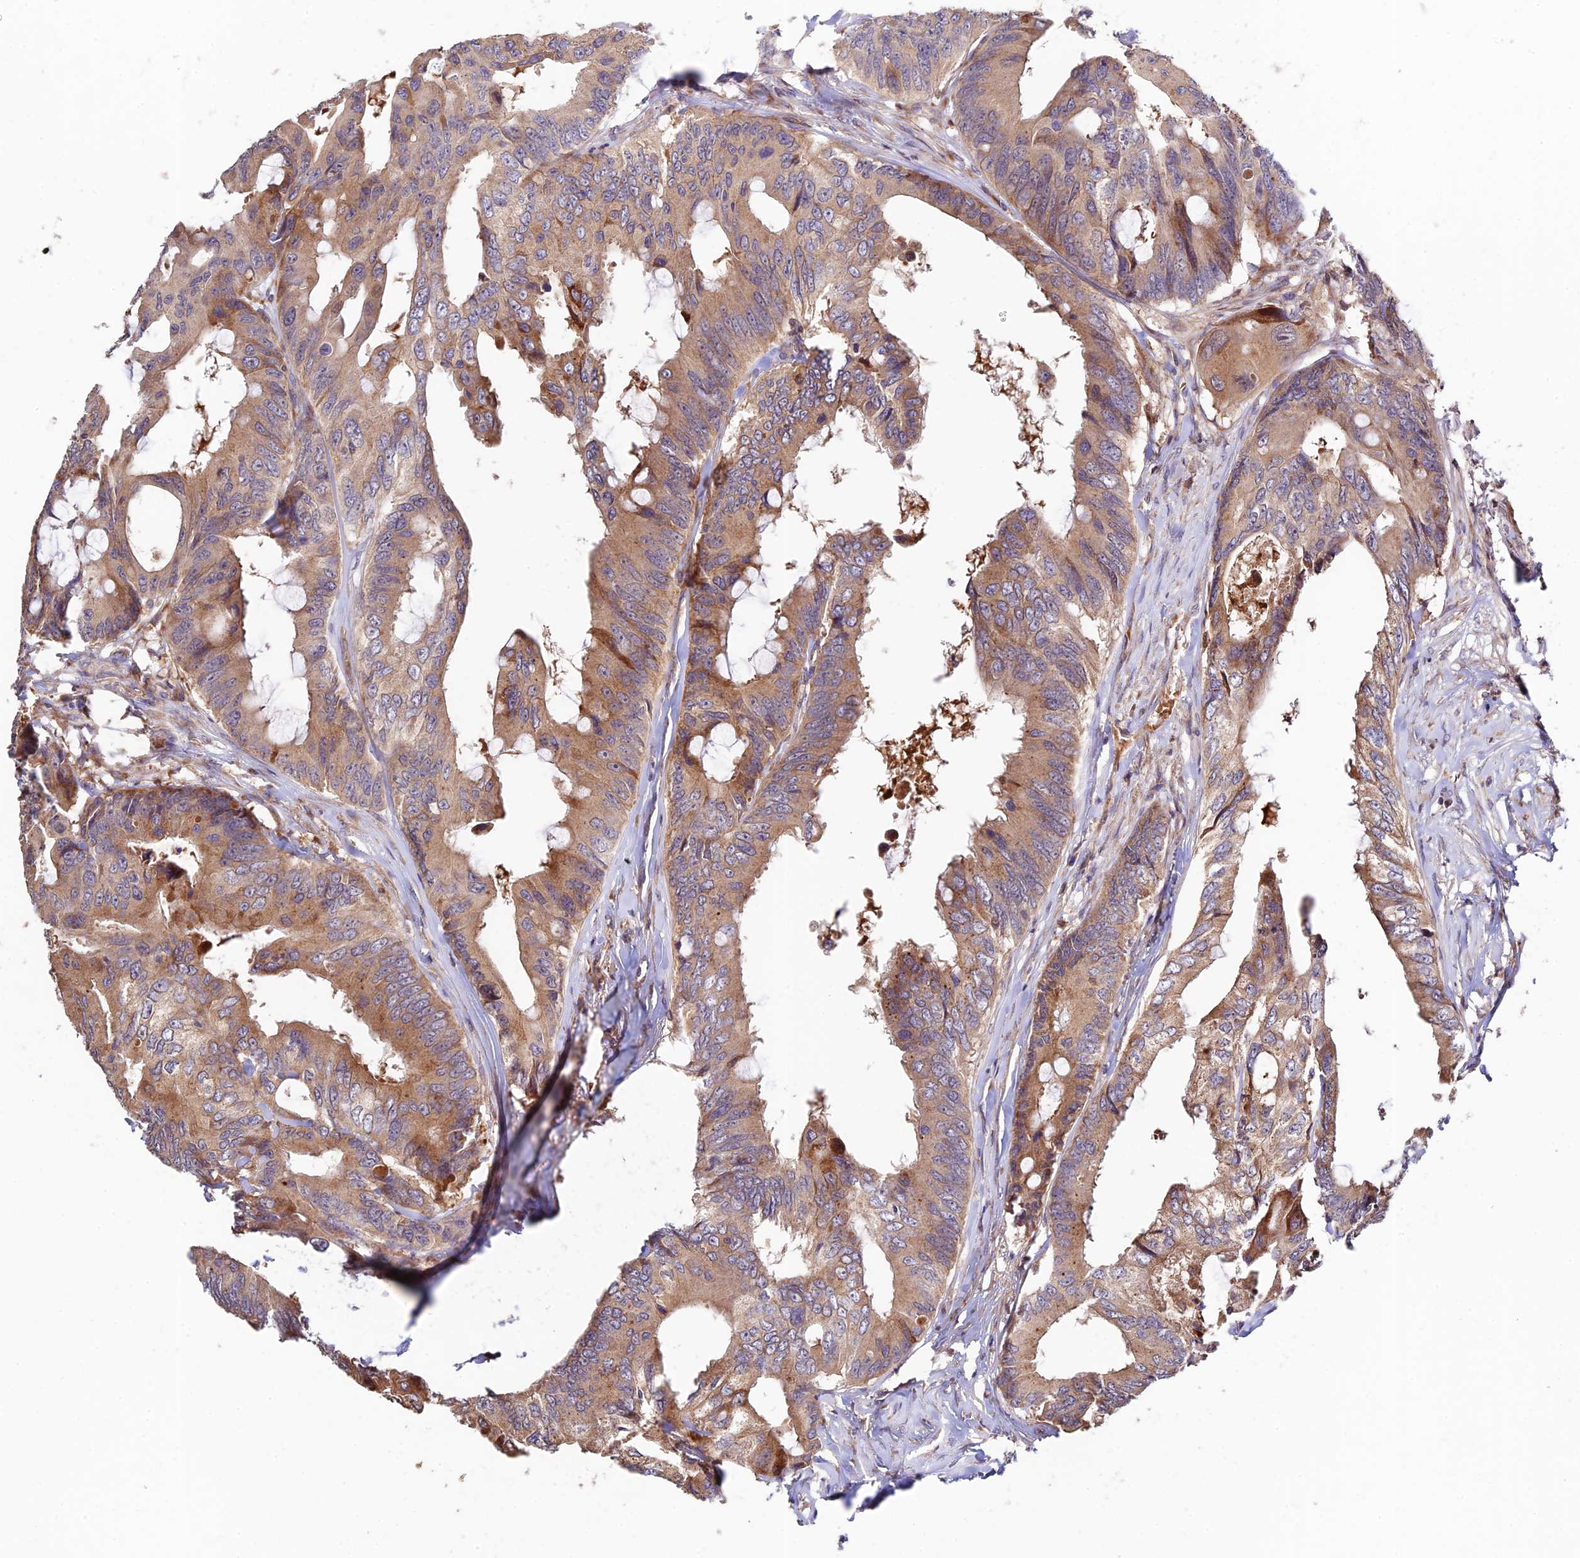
{"staining": {"intensity": "moderate", "quantity": ">75%", "location": "cytoplasmic/membranous"}, "tissue": "colorectal cancer", "cell_type": "Tumor cells", "image_type": "cancer", "snomed": [{"axis": "morphology", "description": "Adenocarcinoma, NOS"}, {"axis": "topography", "description": "Colon"}], "caption": "The image displays immunohistochemical staining of adenocarcinoma (colorectal). There is moderate cytoplasmic/membranous positivity is appreciated in about >75% of tumor cells.", "gene": "FUOM", "patient": {"sex": "male", "age": 71}}